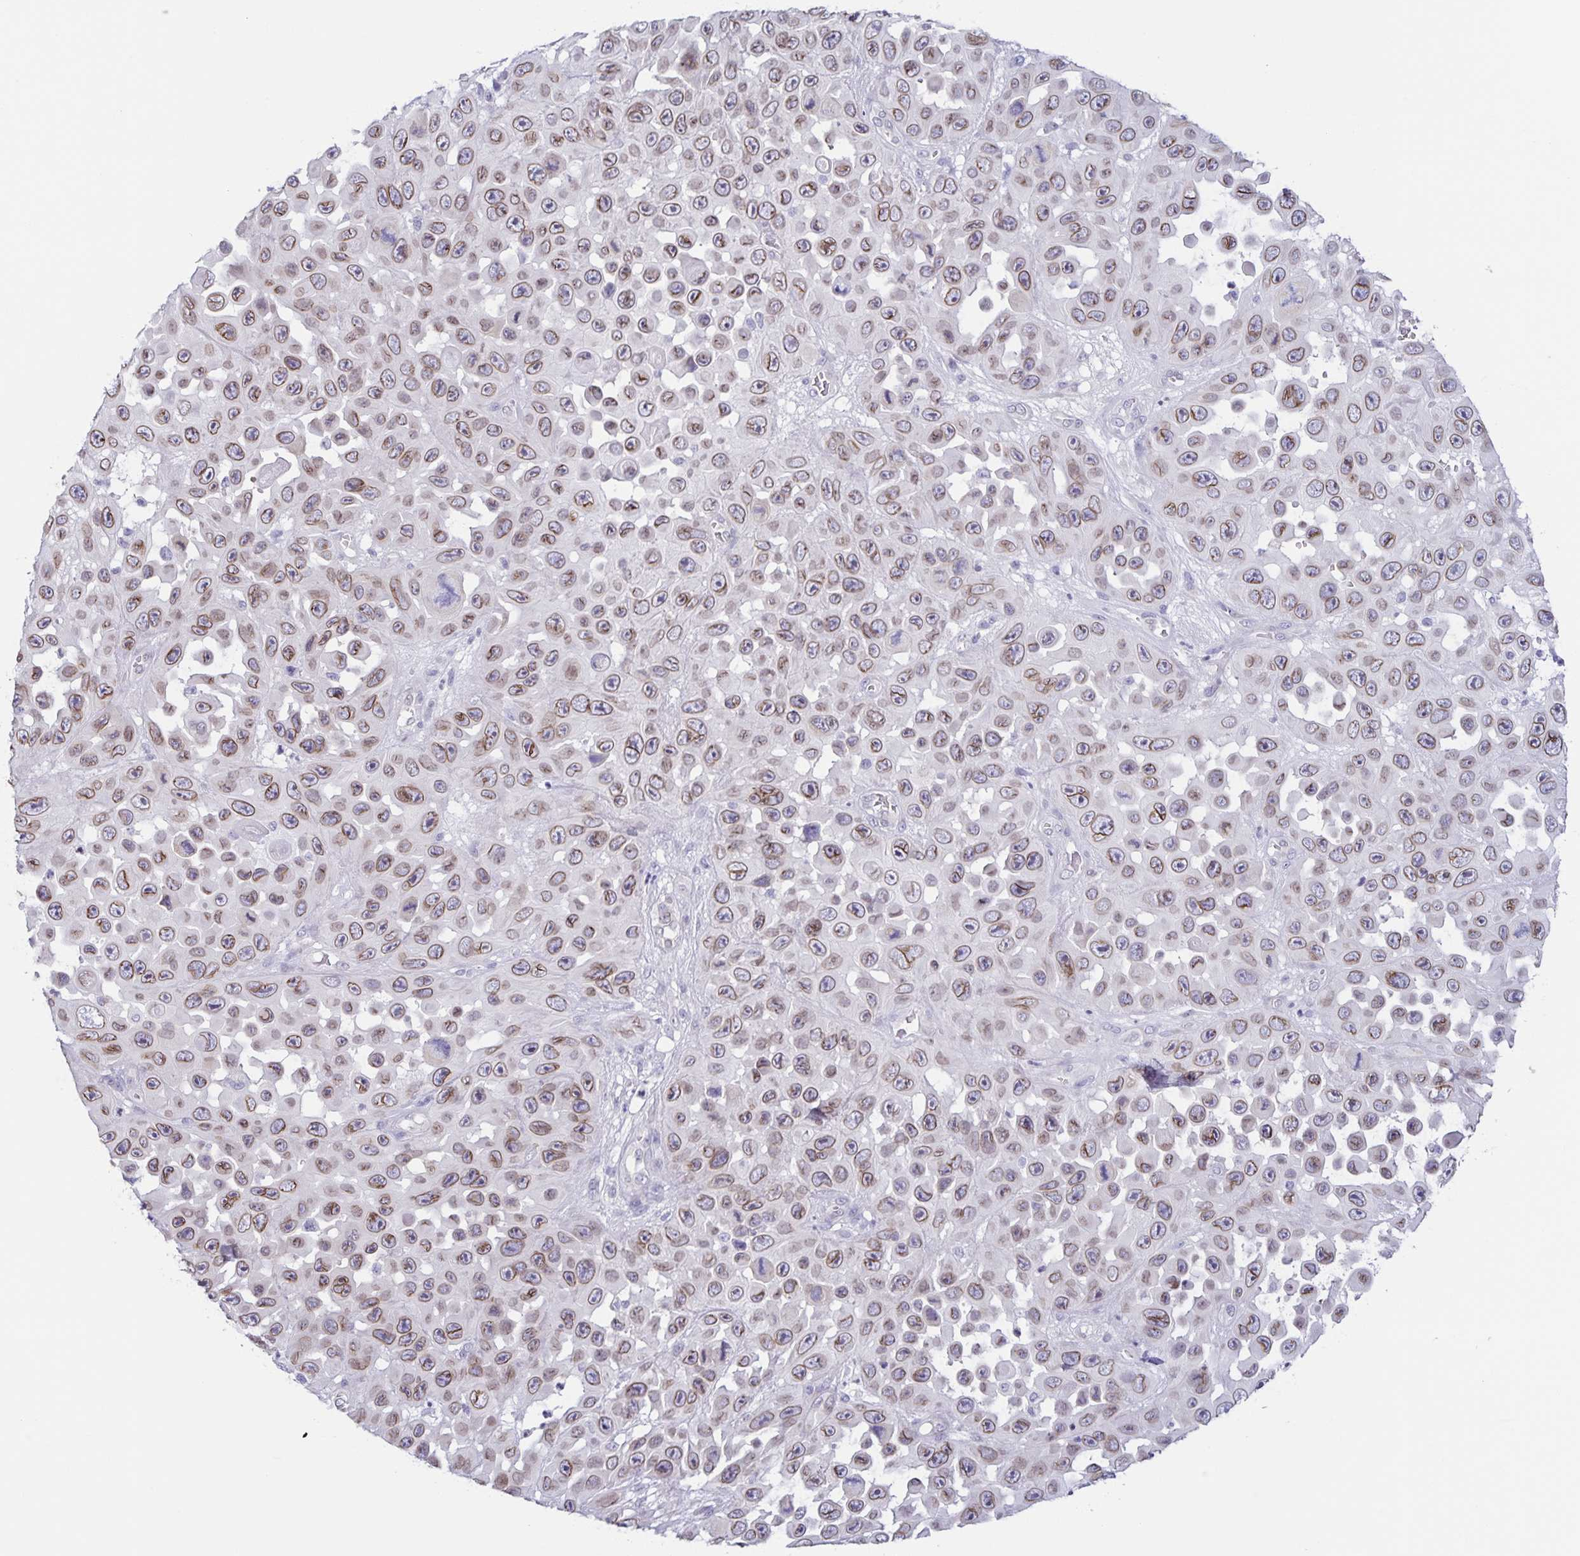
{"staining": {"intensity": "moderate", "quantity": ">75%", "location": "cytoplasmic/membranous,nuclear"}, "tissue": "skin cancer", "cell_type": "Tumor cells", "image_type": "cancer", "snomed": [{"axis": "morphology", "description": "Squamous cell carcinoma, NOS"}, {"axis": "topography", "description": "Skin"}], "caption": "This image shows immunohistochemistry staining of squamous cell carcinoma (skin), with medium moderate cytoplasmic/membranous and nuclear positivity in approximately >75% of tumor cells.", "gene": "SYNE2", "patient": {"sex": "male", "age": 81}}